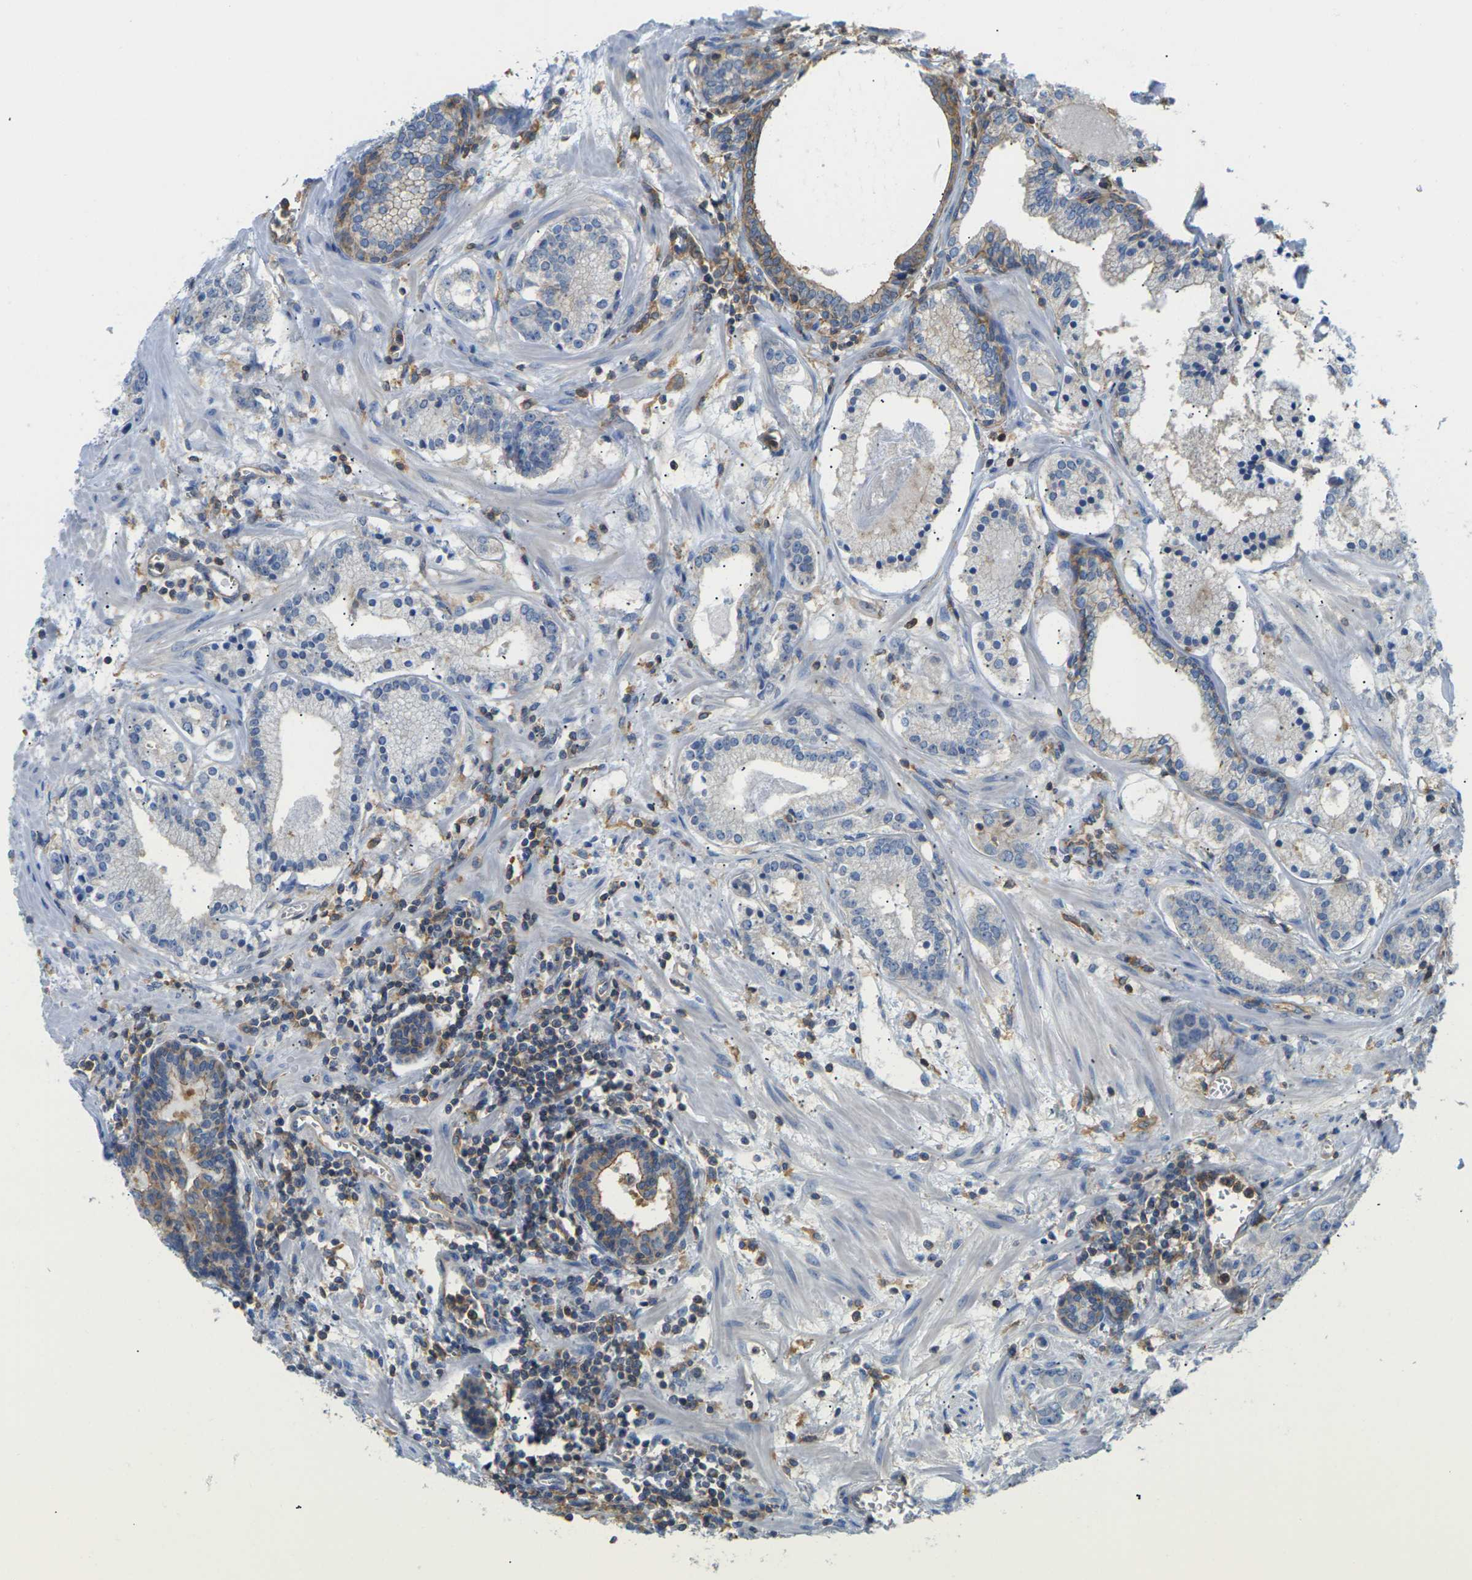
{"staining": {"intensity": "weak", "quantity": "<25%", "location": "cytoplasmic/membranous"}, "tissue": "prostate cancer", "cell_type": "Tumor cells", "image_type": "cancer", "snomed": [{"axis": "morphology", "description": "Adenocarcinoma, Low grade"}, {"axis": "topography", "description": "Prostate"}], "caption": "A photomicrograph of human prostate cancer (low-grade adenocarcinoma) is negative for staining in tumor cells.", "gene": "IQGAP1", "patient": {"sex": "male", "age": 59}}